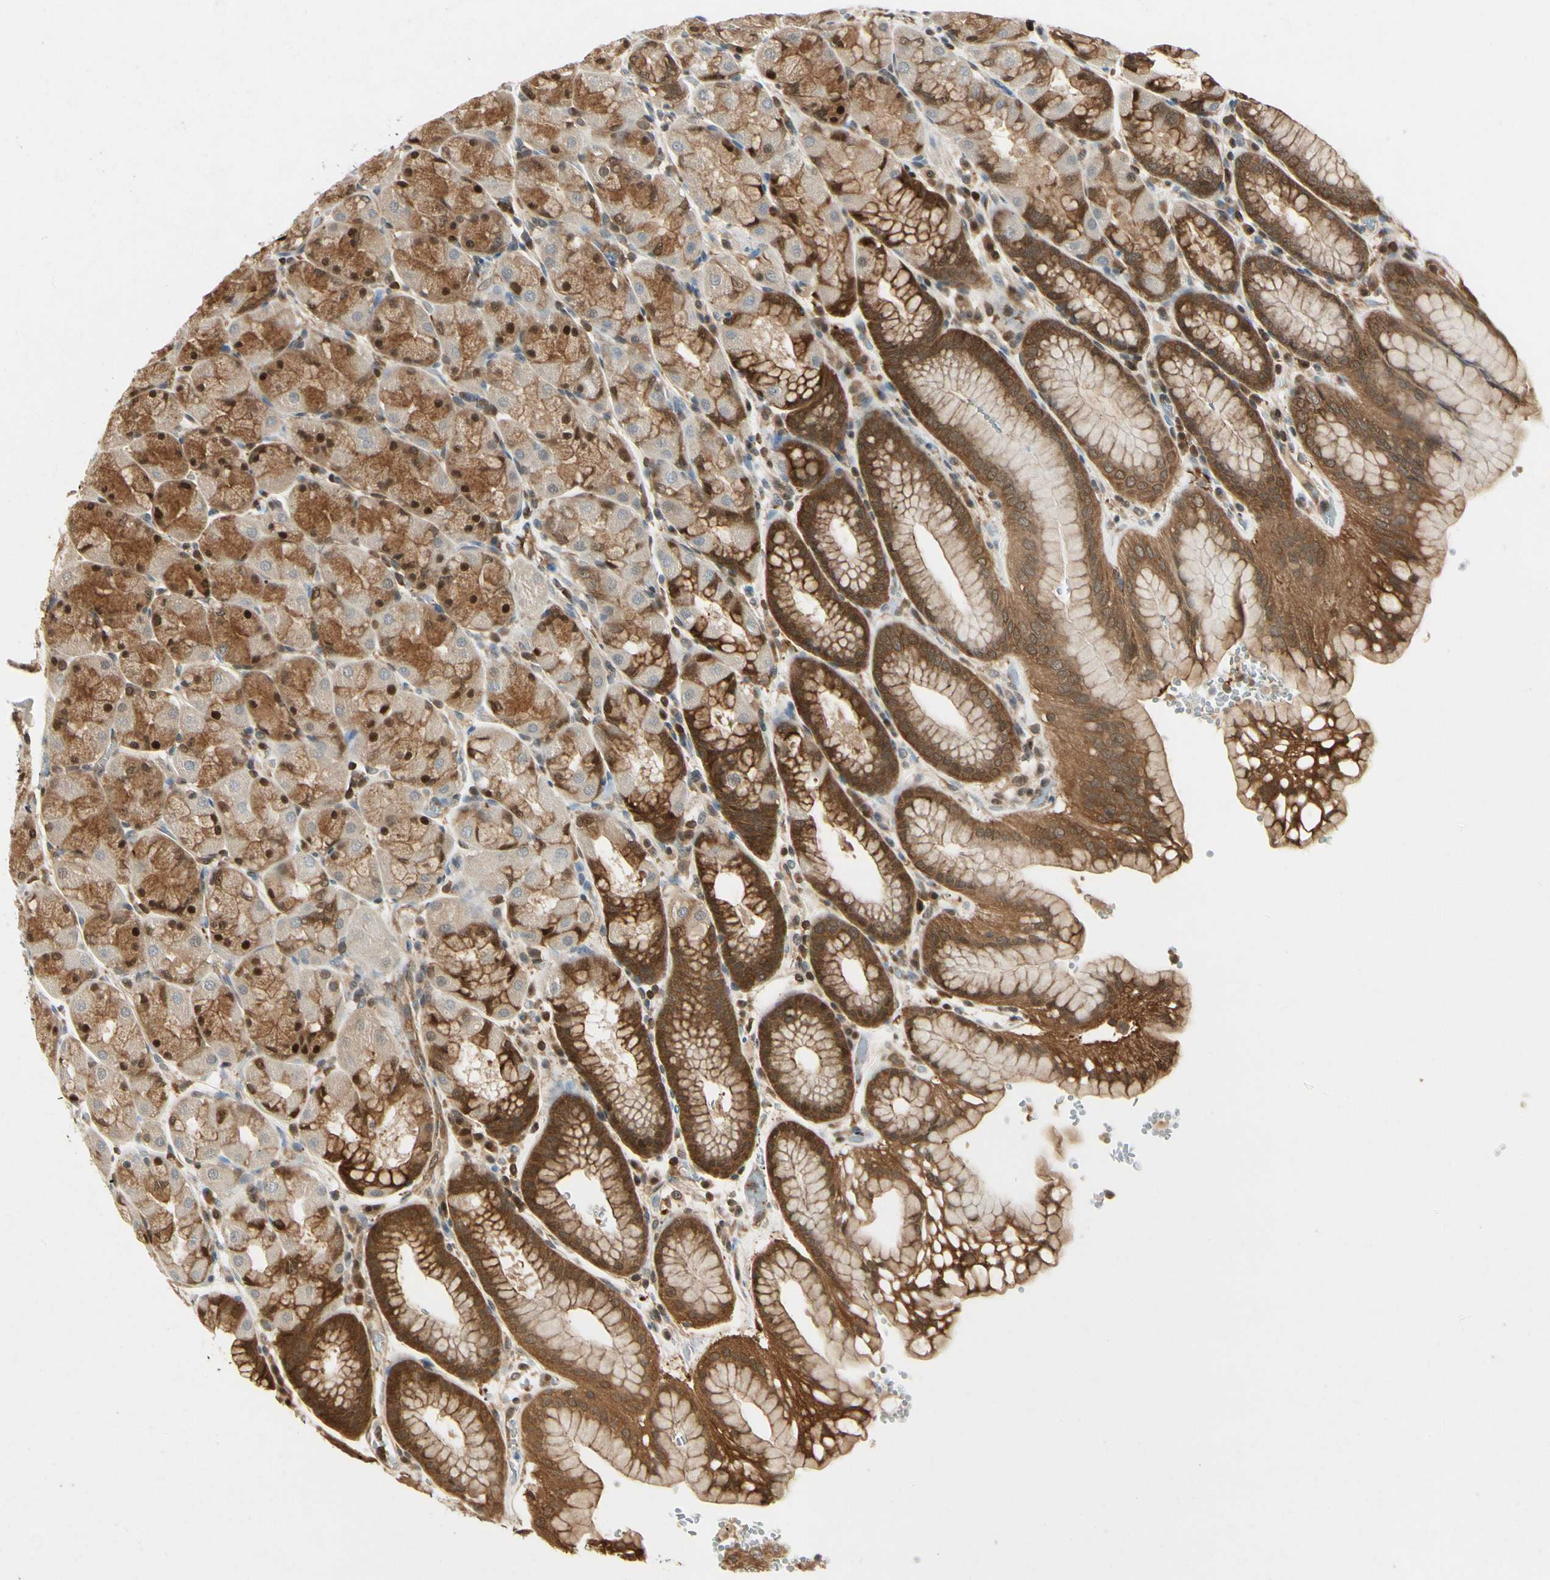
{"staining": {"intensity": "moderate", "quantity": ">75%", "location": "cytoplasmic/membranous,nuclear"}, "tissue": "stomach", "cell_type": "Glandular cells", "image_type": "normal", "snomed": [{"axis": "morphology", "description": "Normal tissue, NOS"}, {"axis": "topography", "description": "Stomach, upper"}, {"axis": "topography", "description": "Stomach"}], "caption": "A micrograph showing moderate cytoplasmic/membranous,nuclear positivity in approximately >75% of glandular cells in normal stomach, as visualized by brown immunohistochemical staining.", "gene": "YWHAB", "patient": {"sex": "male", "age": 76}}